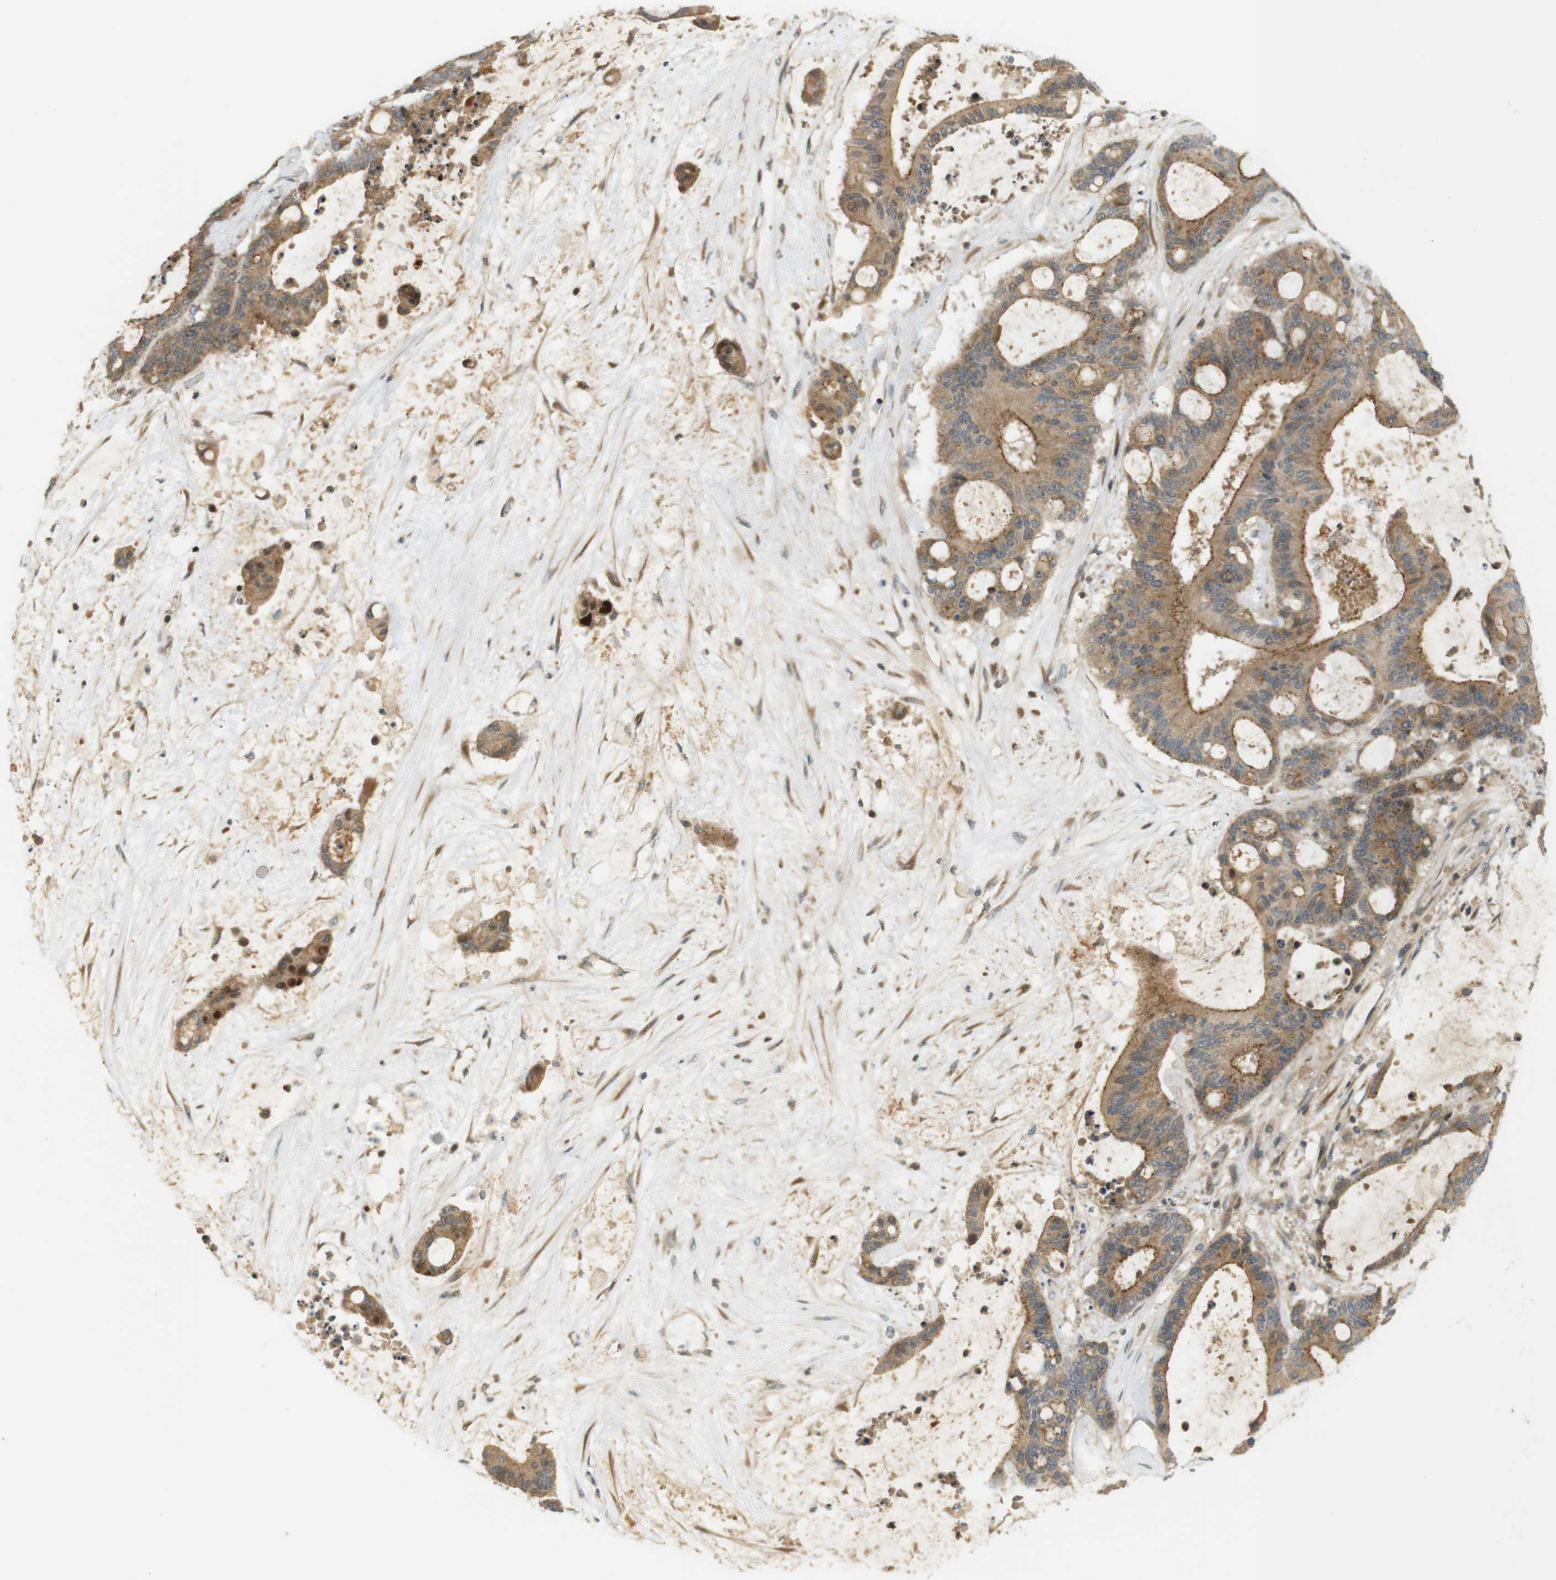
{"staining": {"intensity": "moderate", "quantity": ">75%", "location": "cytoplasmic/membranous"}, "tissue": "liver cancer", "cell_type": "Tumor cells", "image_type": "cancer", "snomed": [{"axis": "morphology", "description": "Cholangiocarcinoma"}, {"axis": "topography", "description": "Liver"}], "caption": "Approximately >75% of tumor cells in human liver cancer demonstrate moderate cytoplasmic/membranous protein expression as visualized by brown immunohistochemical staining.", "gene": "CLRN3", "patient": {"sex": "female", "age": 73}}